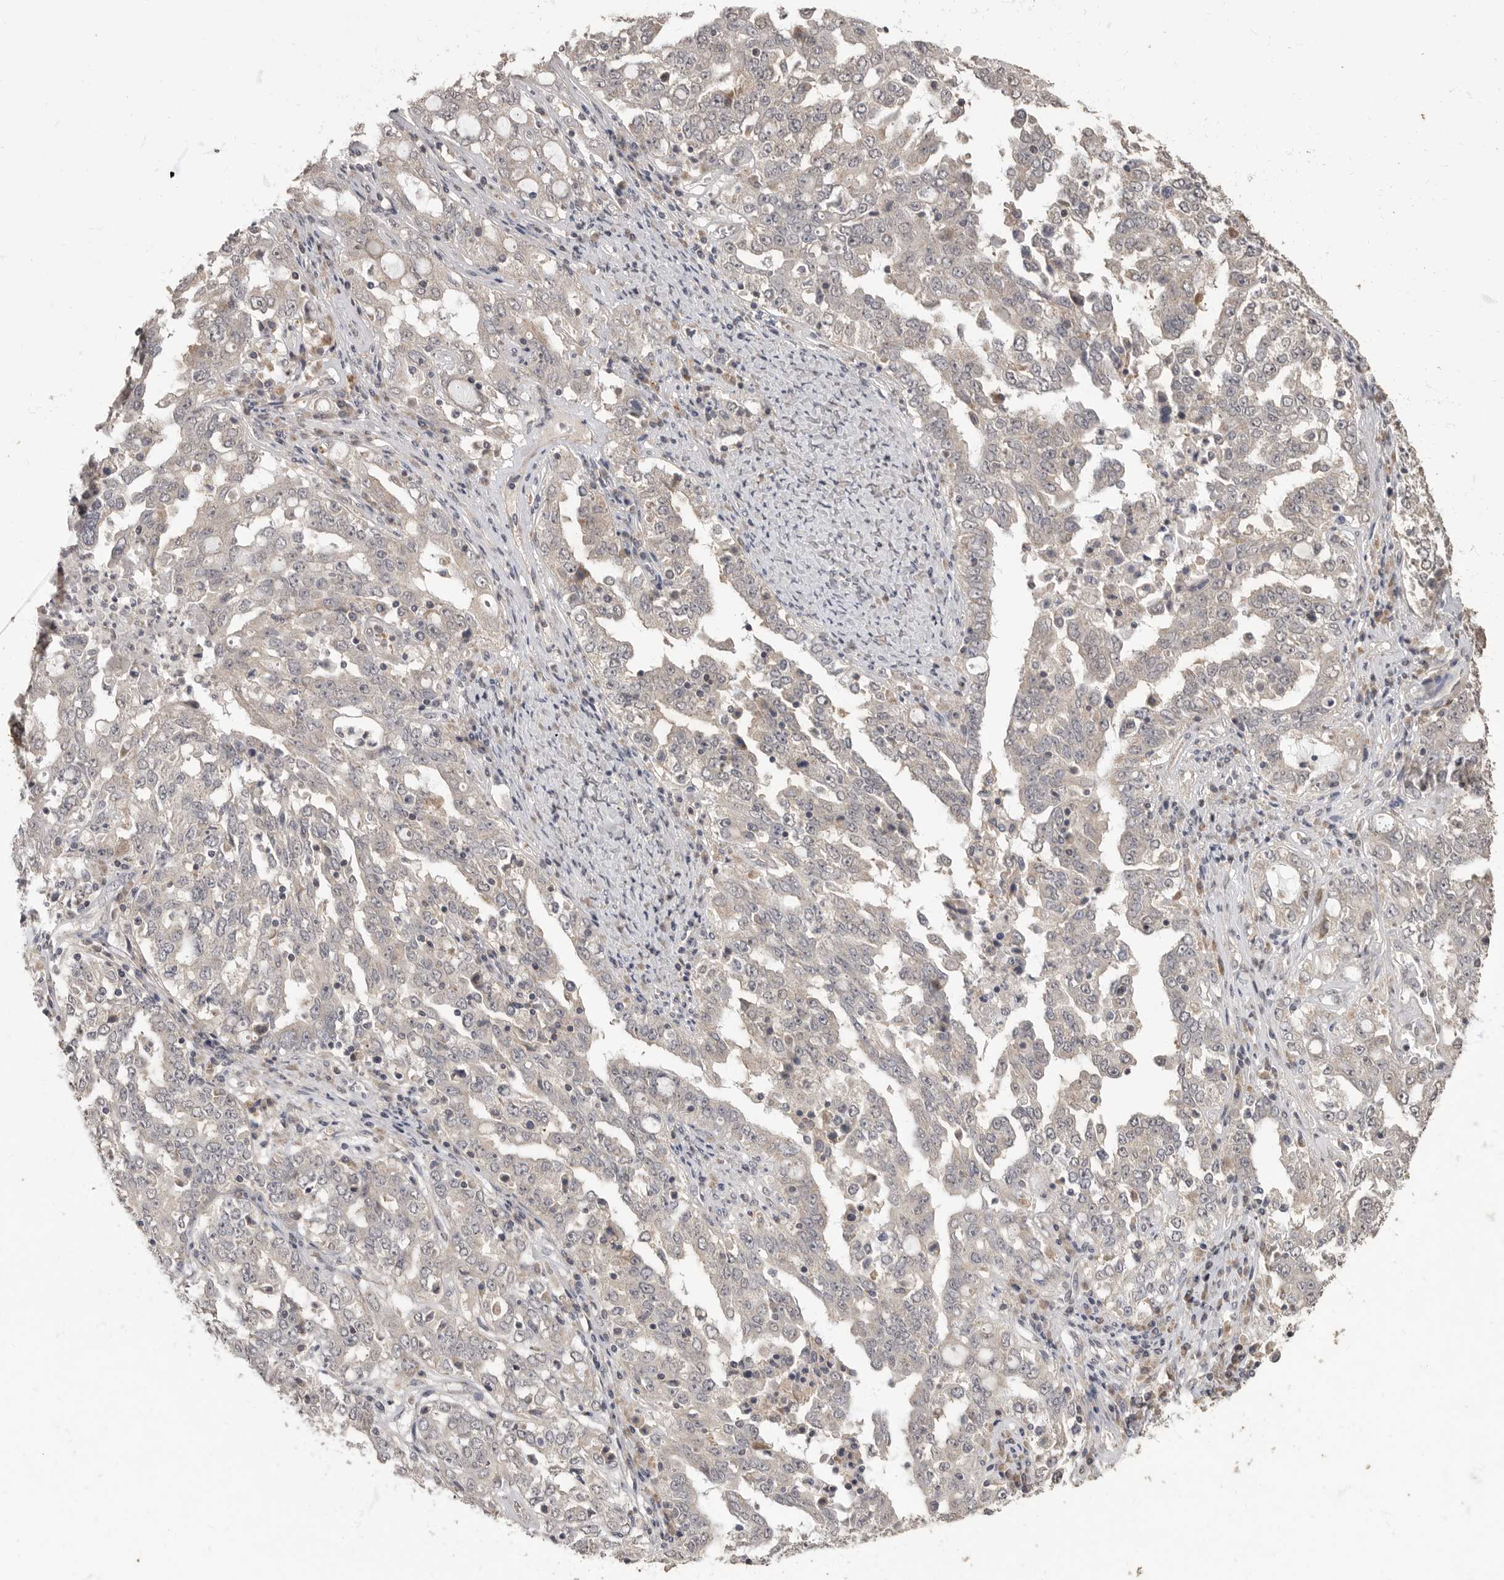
{"staining": {"intensity": "negative", "quantity": "none", "location": "none"}, "tissue": "ovarian cancer", "cell_type": "Tumor cells", "image_type": "cancer", "snomed": [{"axis": "morphology", "description": "Carcinoma, endometroid"}, {"axis": "topography", "description": "Ovary"}], "caption": "There is no significant staining in tumor cells of endometroid carcinoma (ovarian).", "gene": "MAFG", "patient": {"sex": "female", "age": 62}}